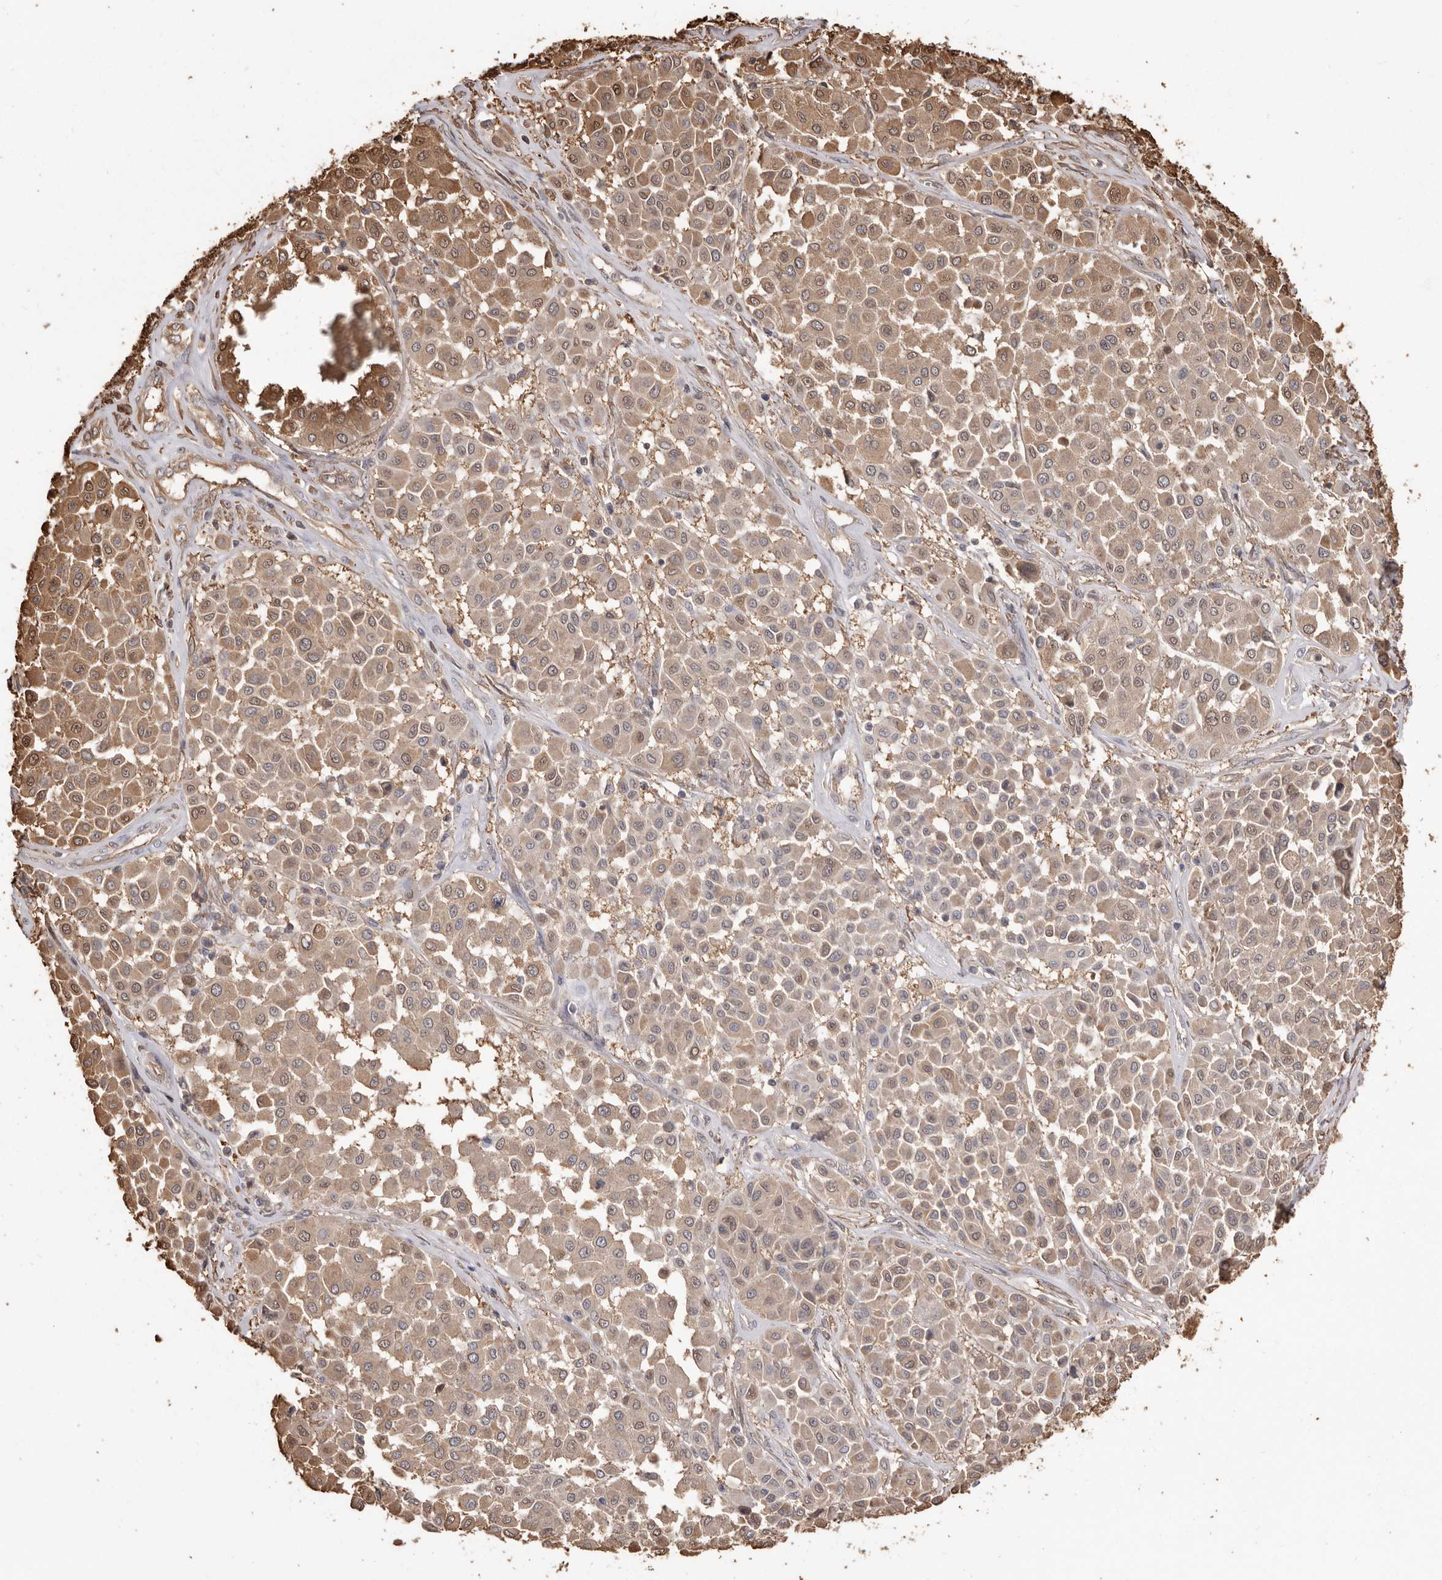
{"staining": {"intensity": "moderate", "quantity": ">75%", "location": "cytoplasmic/membranous"}, "tissue": "melanoma", "cell_type": "Tumor cells", "image_type": "cancer", "snomed": [{"axis": "morphology", "description": "Malignant melanoma, Metastatic site"}, {"axis": "topography", "description": "Soft tissue"}], "caption": "Protein analysis of melanoma tissue displays moderate cytoplasmic/membranous positivity in about >75% of tumor cells.", "gene": "PKM", "patient": {"sex": "male", "age": 41}}